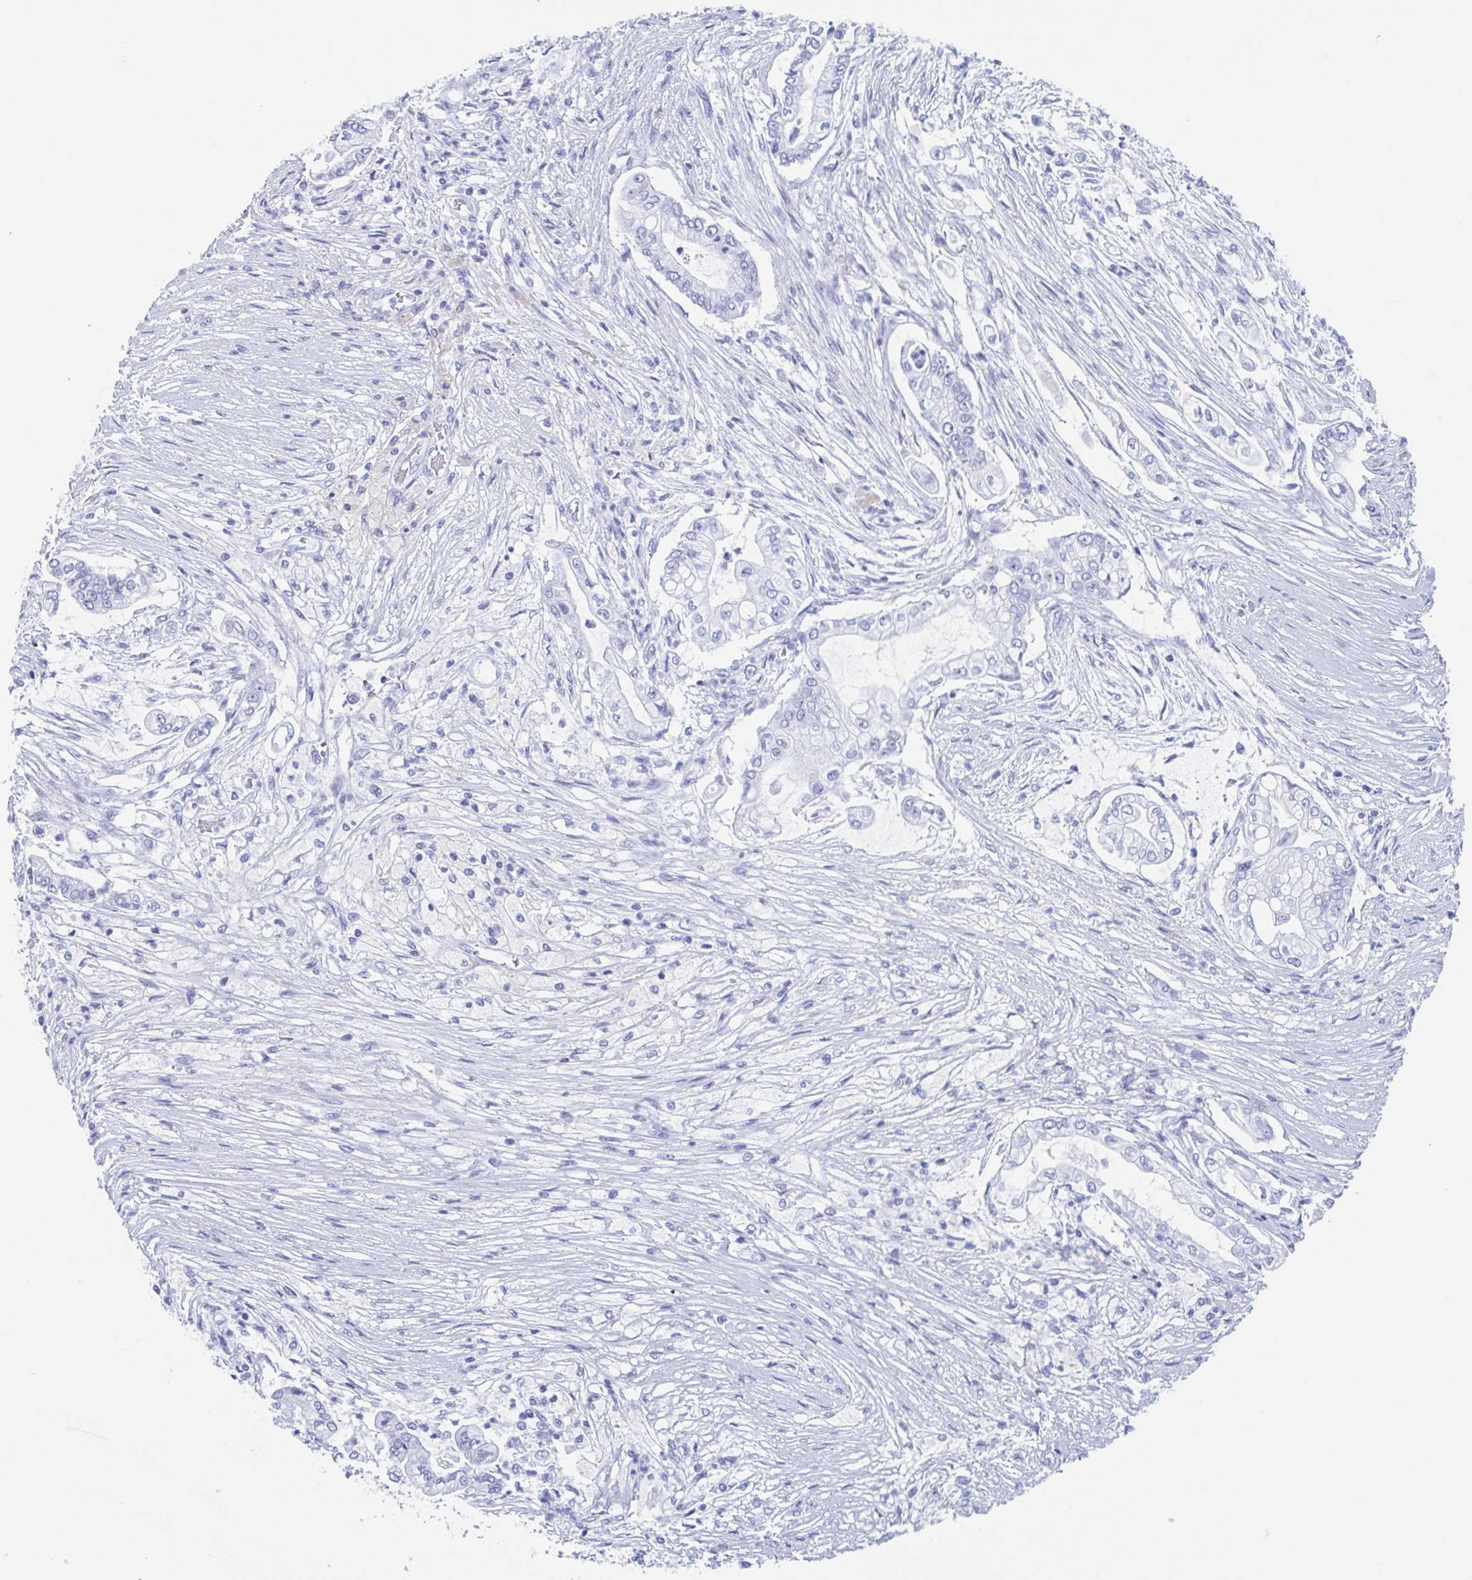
{"staining": {"intensity": "negative", "quantity": "none", "location": "none"}, "tissue": "pancreatic cancer", "cell_type": "Tumor cells", "image_type": "cancer", "snomed": [{"axis": "morphology", "description": "Adenocarcinoma, NOS"}, {"axis": "topography", "description": "Pancreas"}], "caption": "This is an immunohistochemistry micrograph of human pancreatic cancer. There is no expression in tumor cells.", "gene": "HDGFL1", "patient": {"sex": "female", "age": 69}}